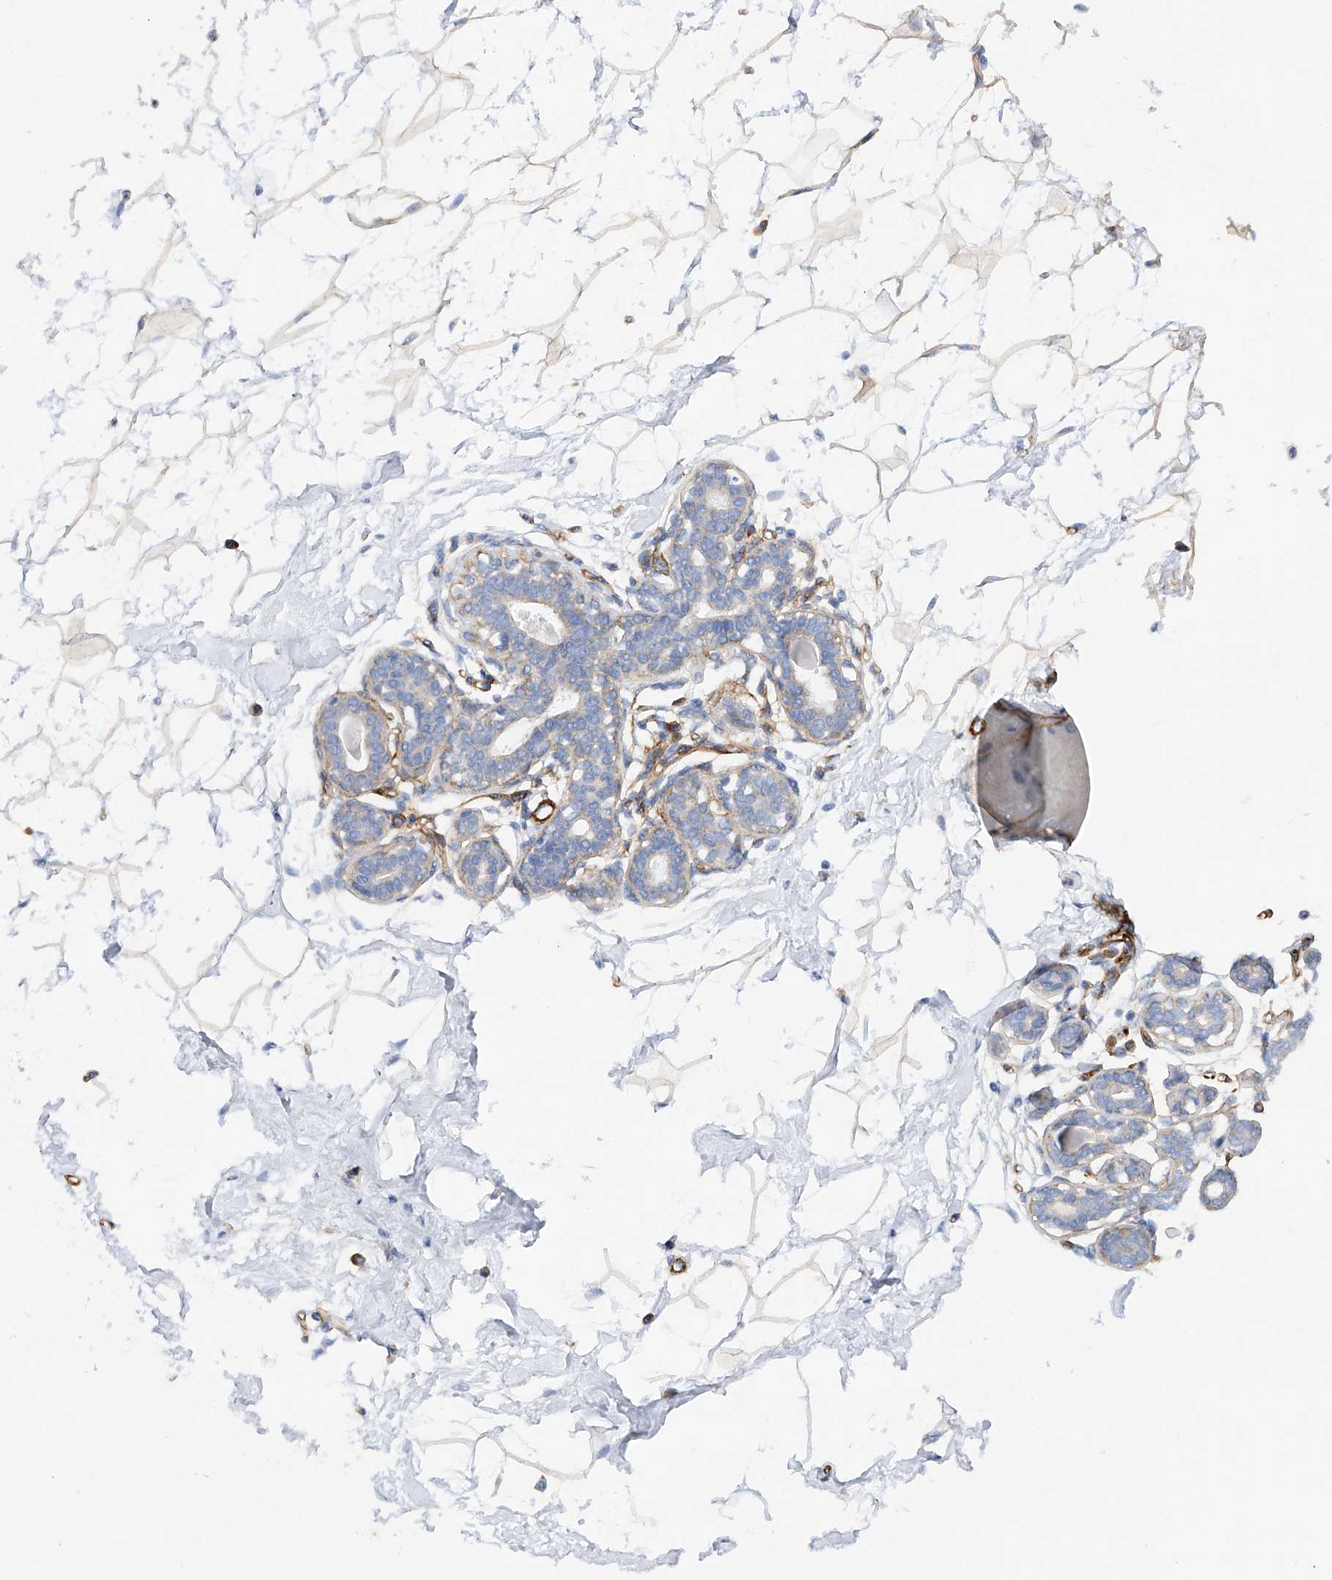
{"staining": {"intensity": "negative", "quantity": "none", "location": "none"}, "tissue": "breast", "cell_type": "Adipocytes", "image_type": "normal", "snomed": [{"axis": "morphology", "description": "Normal tissue, NOS"}, {"axis": "morphology", "description": "Adenoma, NOS"}, {"axis": "topography", "description": "Breast"}], "caption": "This is a histopathology image of immunohistochemistry (IHC) staining of unremarkable breast, which shows no positivity in adipocytes.", "gene": "LCA5", "patient": {"sex": "female", "age": 23}}